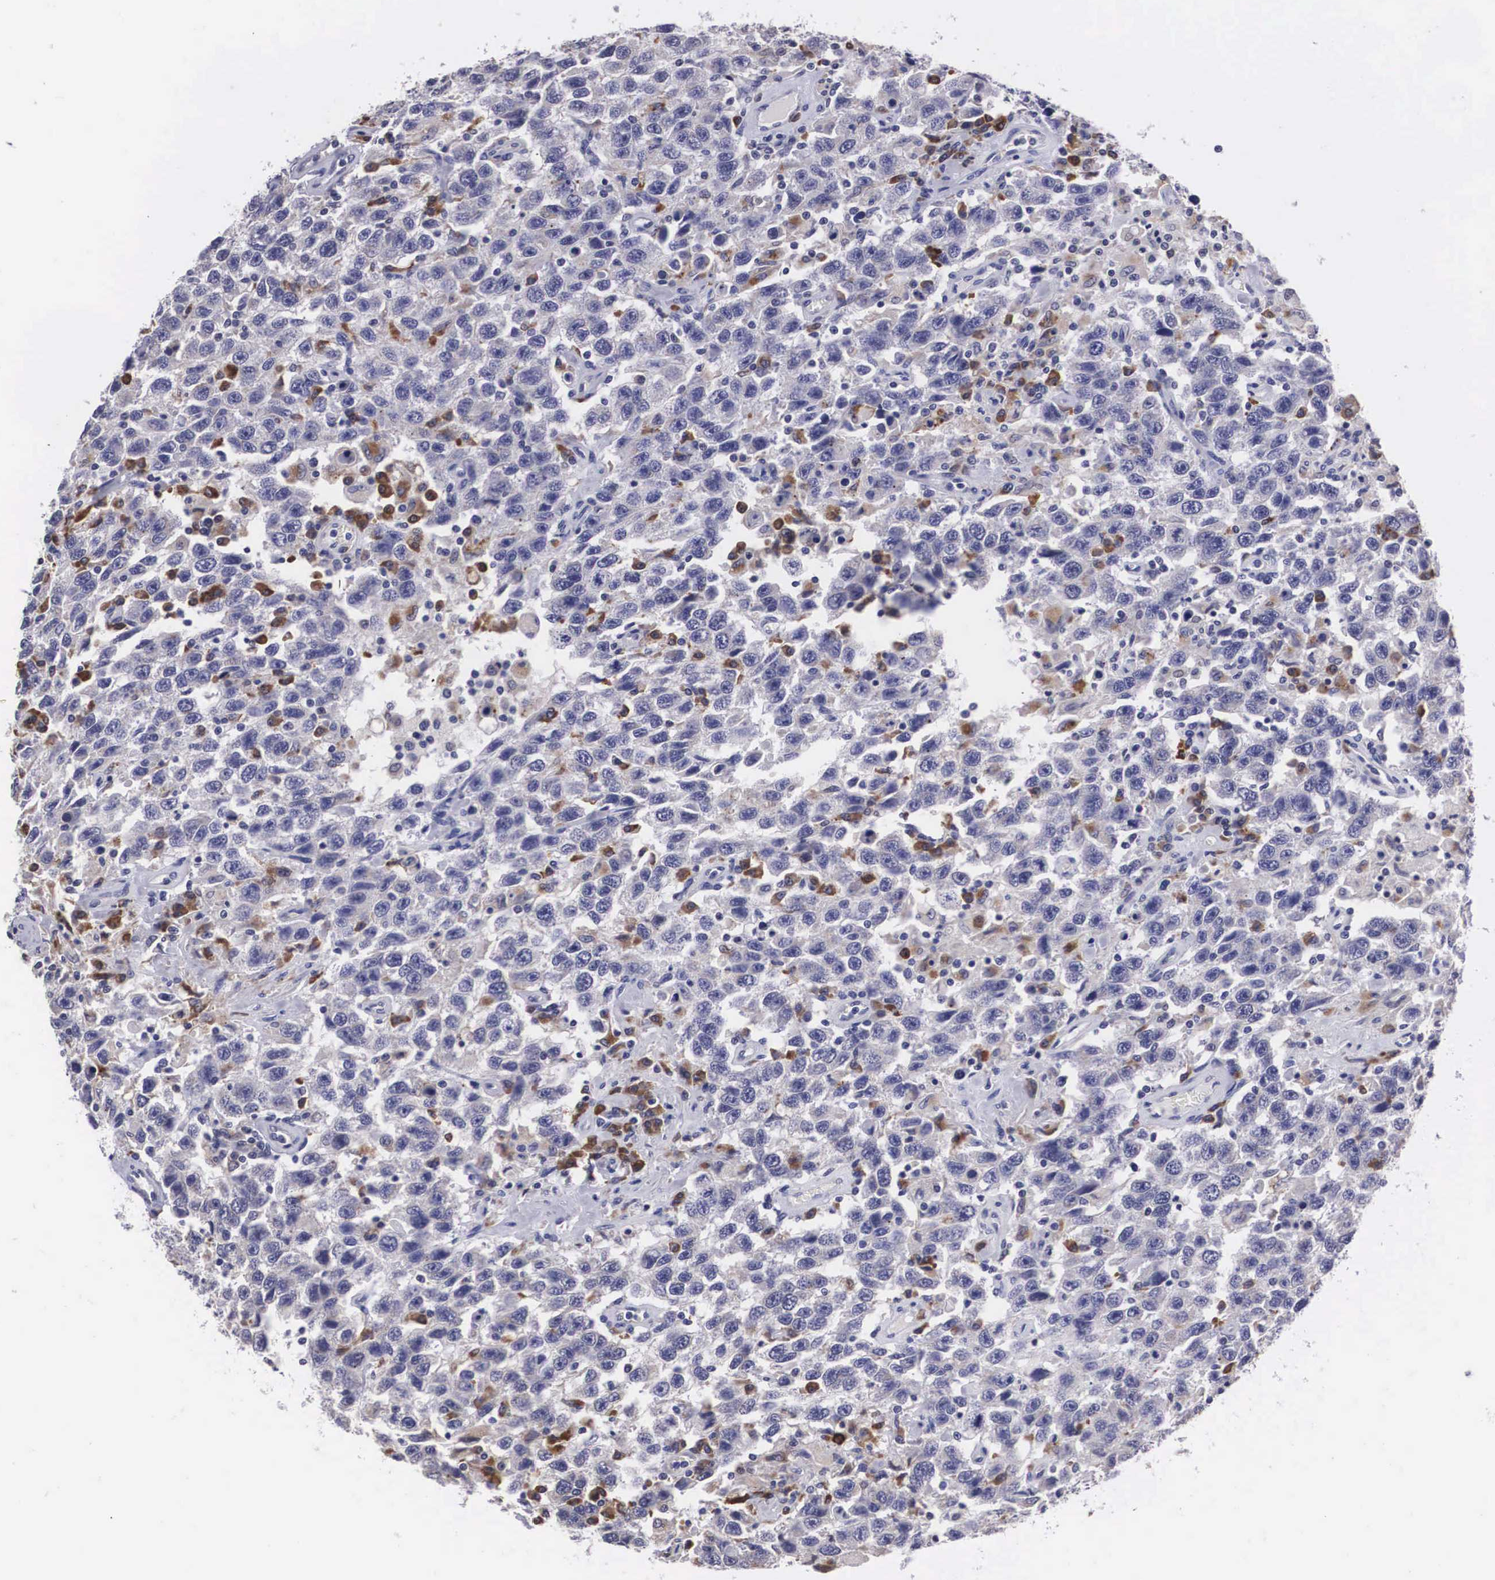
{"staining": {"intensity": "weak", "quantity": "<25%", "location": "cytoplasmic/membranous"}, "tissue": "testis cancer", "cell_type": "Tumor cells", "image_type": "cancer", "snomed": [{"axis": "morphology", "description": "Seminoma, NOS"}, {"axis": "topography", "description": "Testis"}], "caption": "IHC histopathology image of neoplastic tissue: human testis cancer stained with DAB demonstrates no significant protein positivity in tumor cells. The staining was performed using DAB to visualize the protein expression in brown, while the nuclei were stained in blue with hematoxylin (Magnification: 20x).", "gene": "CRELD2", "patient": {"sex": "male", "age": 41}}